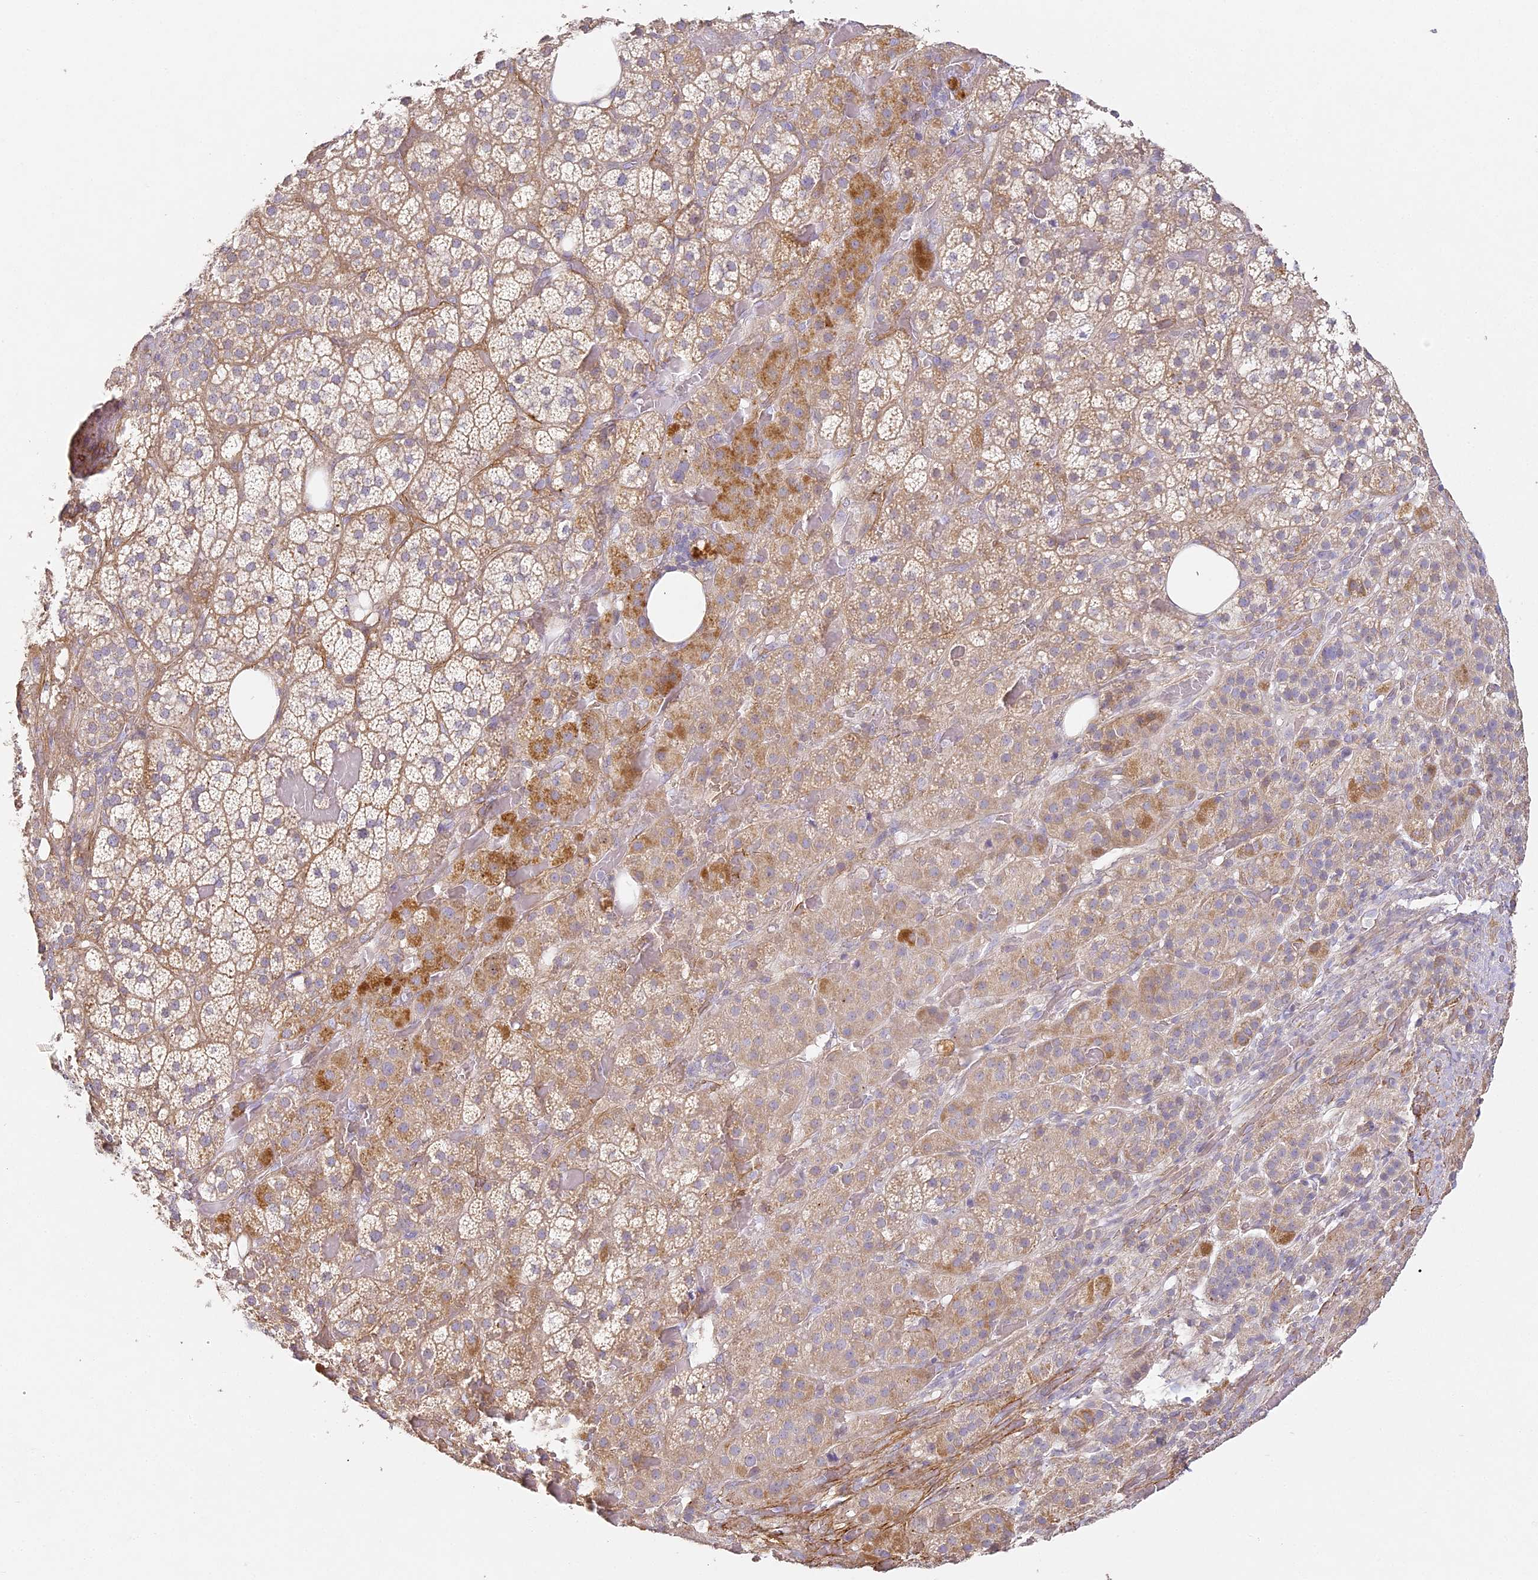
{"staining": {"intensity": "moderate", "quantity": ">75%", "location": "cytoplasmic/membranous"}, "tissue": "adrenal gland", "cell_type": "Glandular cells", "image_type": "normal", "snomed": [{"axis": "morphology", "description": "Normal tissue, NOS"}, {"axis": "topography", "description": "Adrenal gland"}], "caption": "Normal adrenal gland was stained to show a protein in brown. There is medium levels of moderate cytoplasmic/membranous positivity in approximately >75% of glandular cells. The staining was performed using DAB (3,3'-diaminobenzidine), with brown indicating positive protein expression. Nuclei are stained blue with hematoxylin.", "gene": "MED28", "patient": {"sex": "female", "age": 59}}